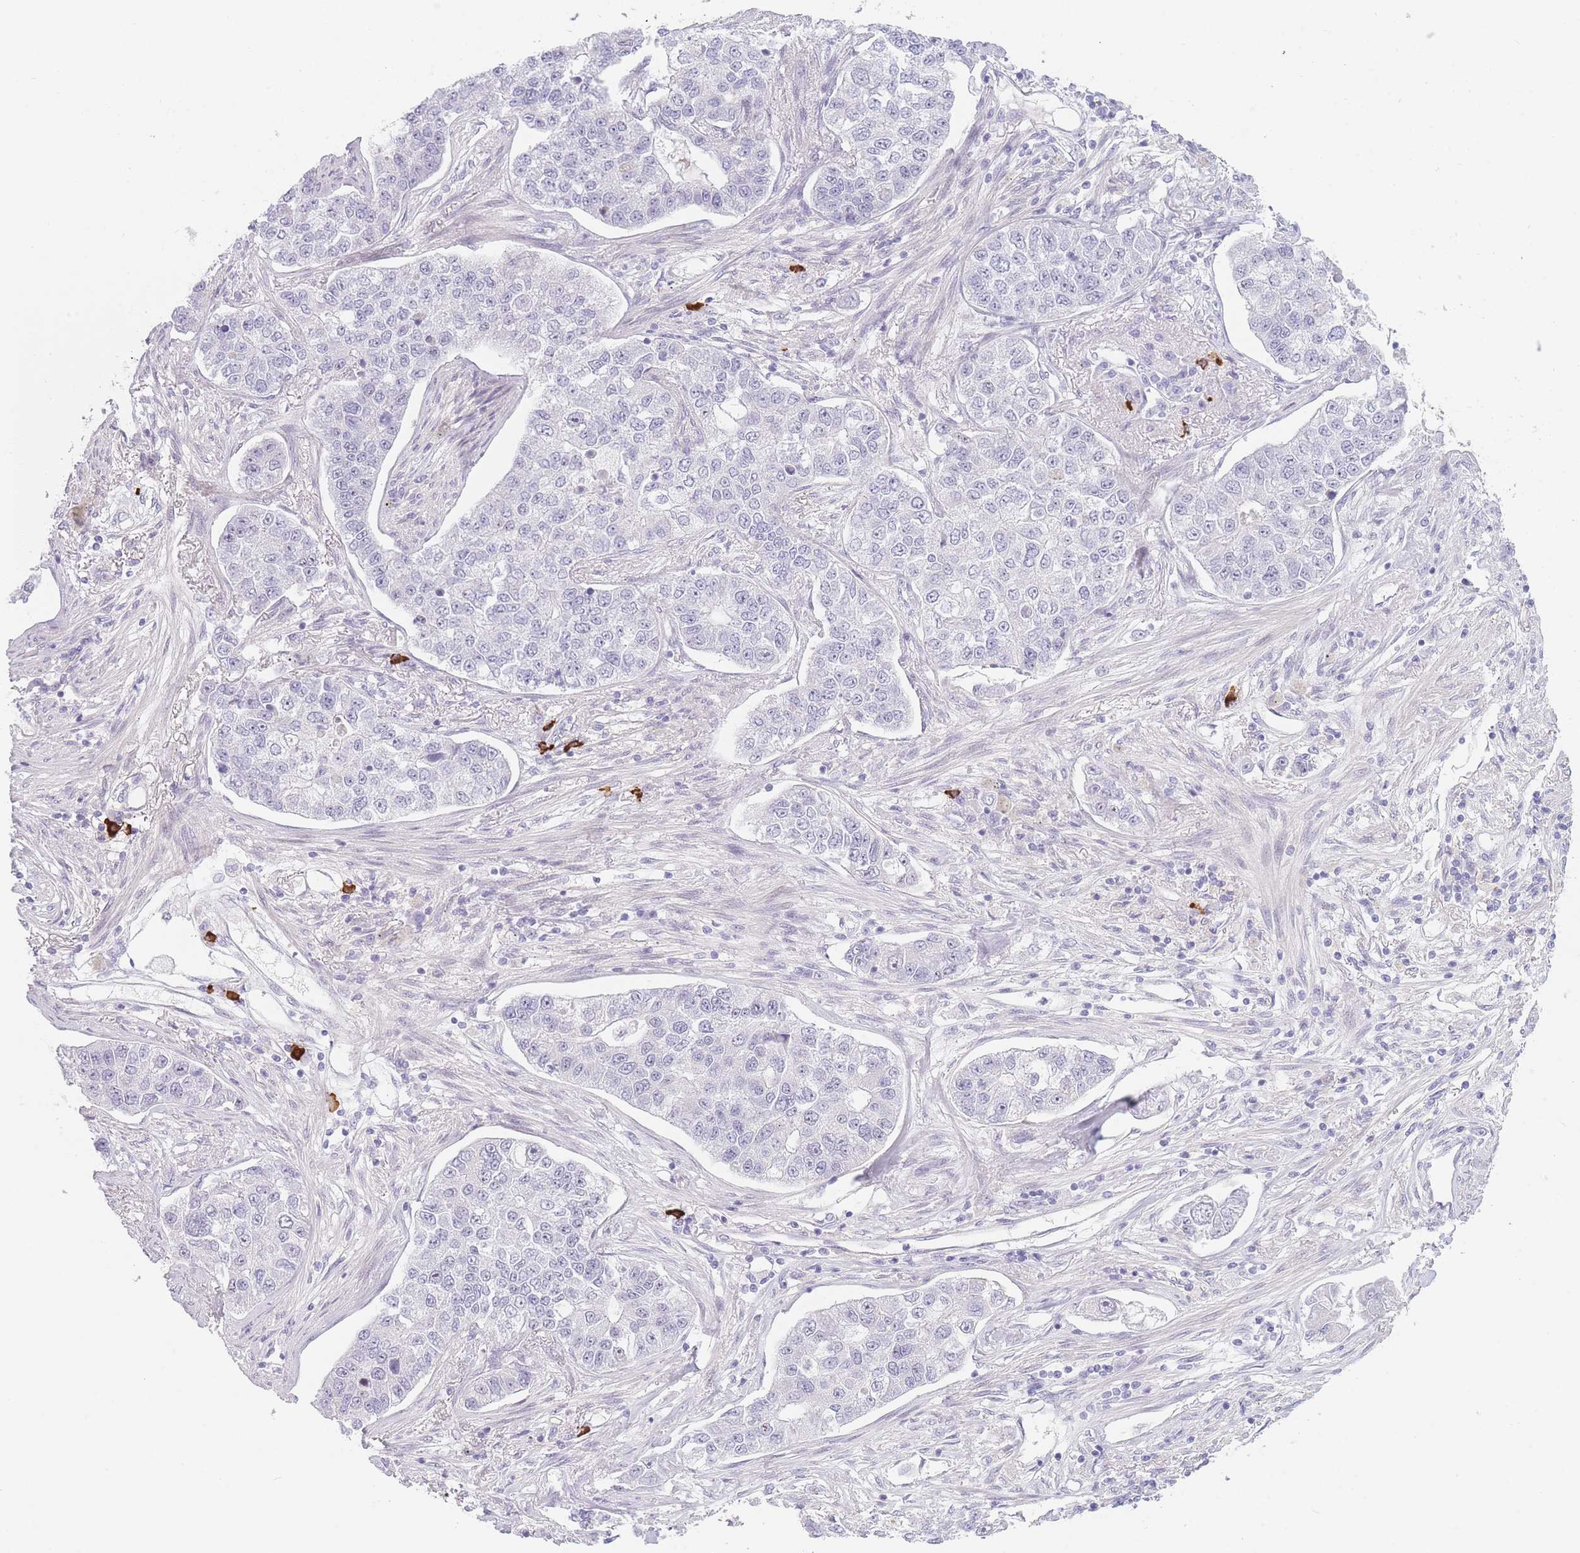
{"staining": {"intensity": "negative", "quantity": "none", "location": "none"}, "tissue": "lung cancer", "cell_type": "Tumor cells", "image_type": "cancer", "snomed": [{"axis": "morphology", "description": "Adenocarcinoma, NOS"}, {"axis": "topography", "description": "Lung"}], "caption": "This is a image of immunohistochemistry staining of lung cancer (adenocarcinoma), which shows no positivity in tumor cells.", "gene": "PLEKHG2", "patient": {"sex": "male", "age": 49}}